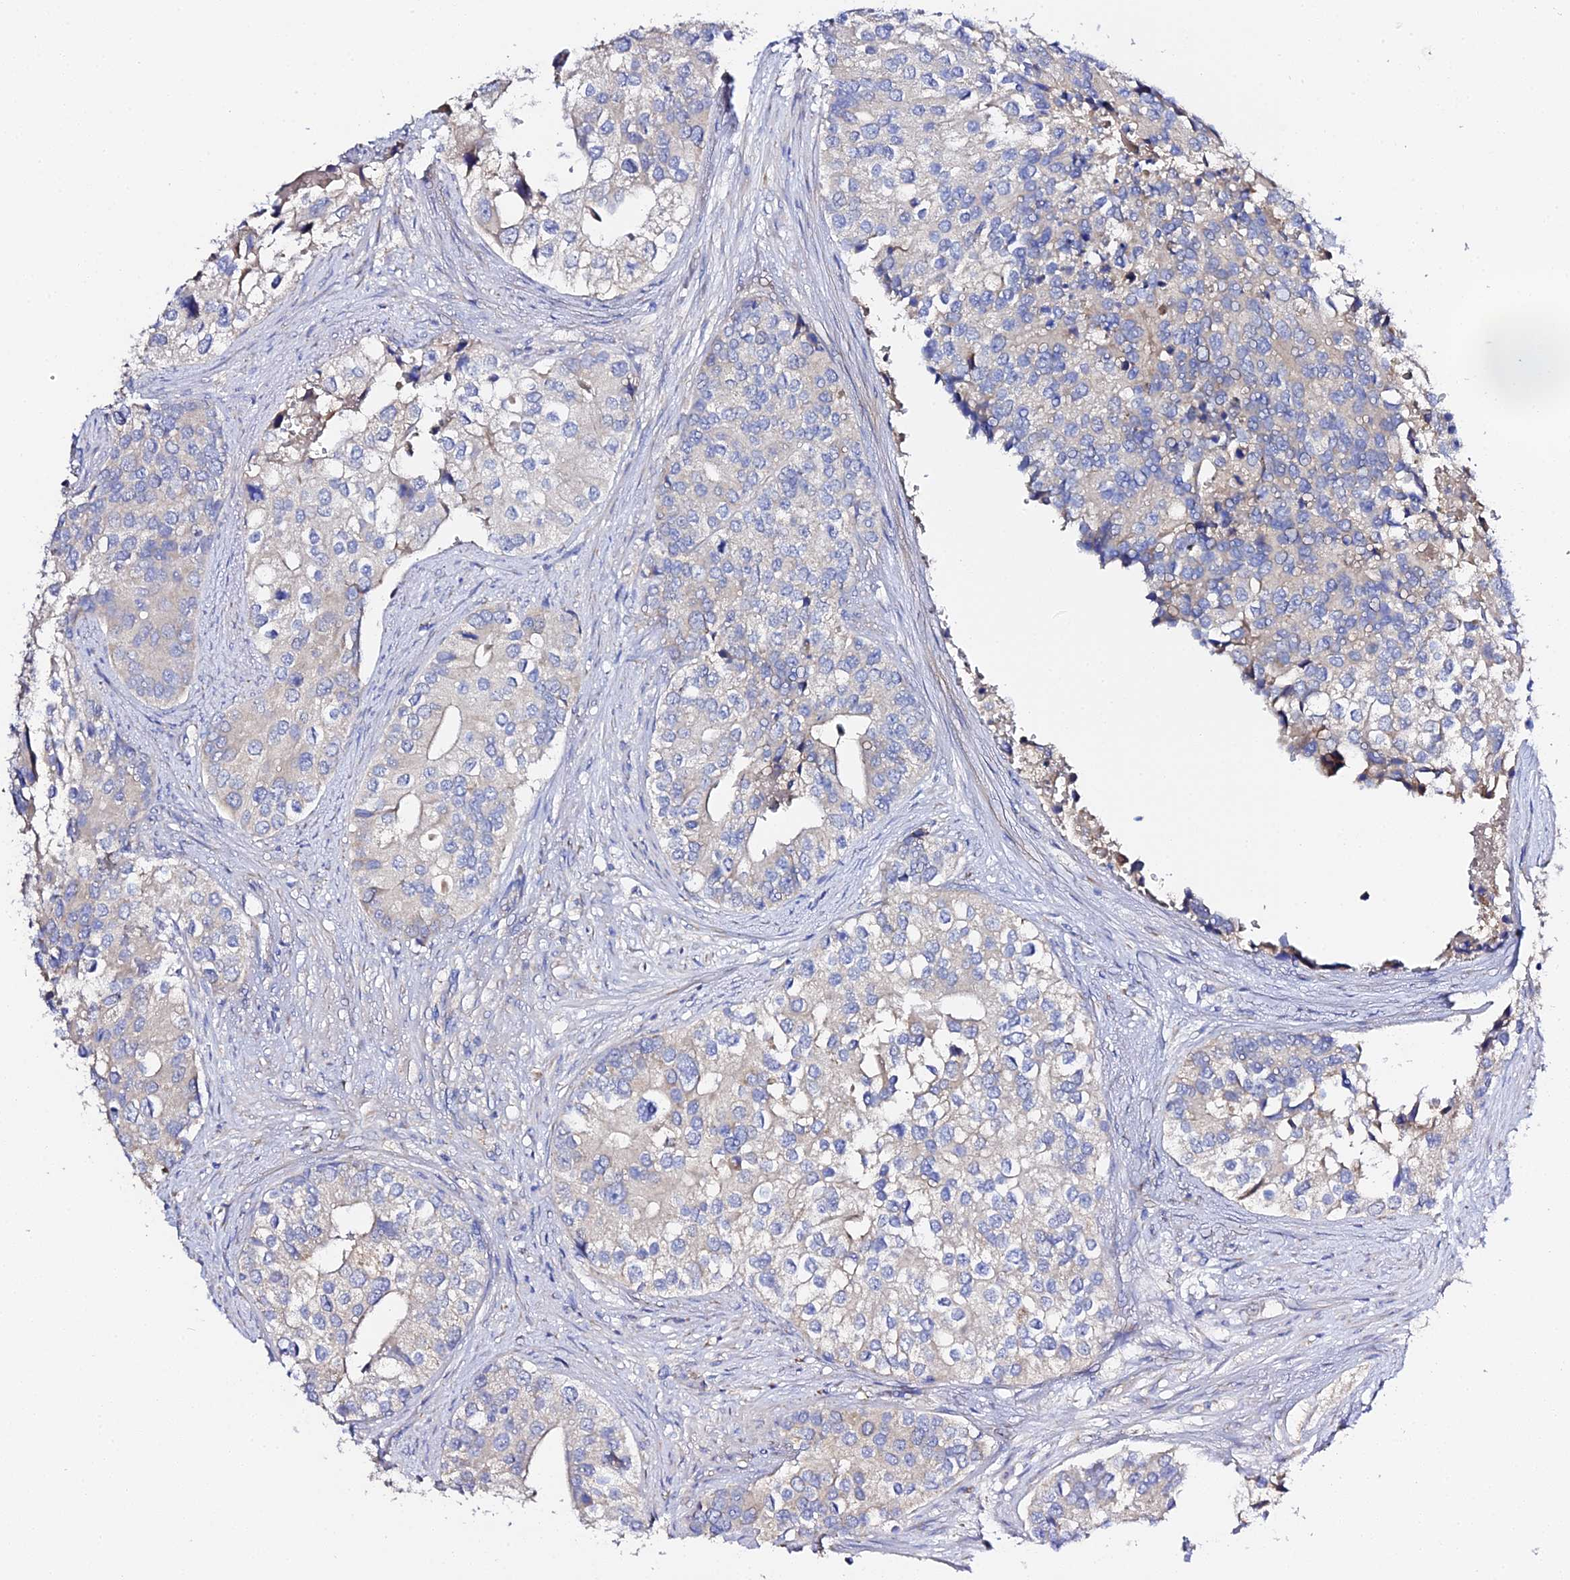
{"staining": {"intensity": "negative", "quantity": "none", "location": "none"}, "tissue": "prostate cancer", "cell_type": "Tumor cells", "image_type": "cancer", "snomed": [{"axis": "morphology", "description": "Adenocarcinoma, High grade"}, {"axis": "topography", "description": "Prostate"}], "caption": "Immunohistochemical staining of human prostate cancer (adenocarcinoma (high-grade)) displays no significant expression in tumor cells.", "gene": "SCX", "patient": {"sex": "male", "age": 62}}